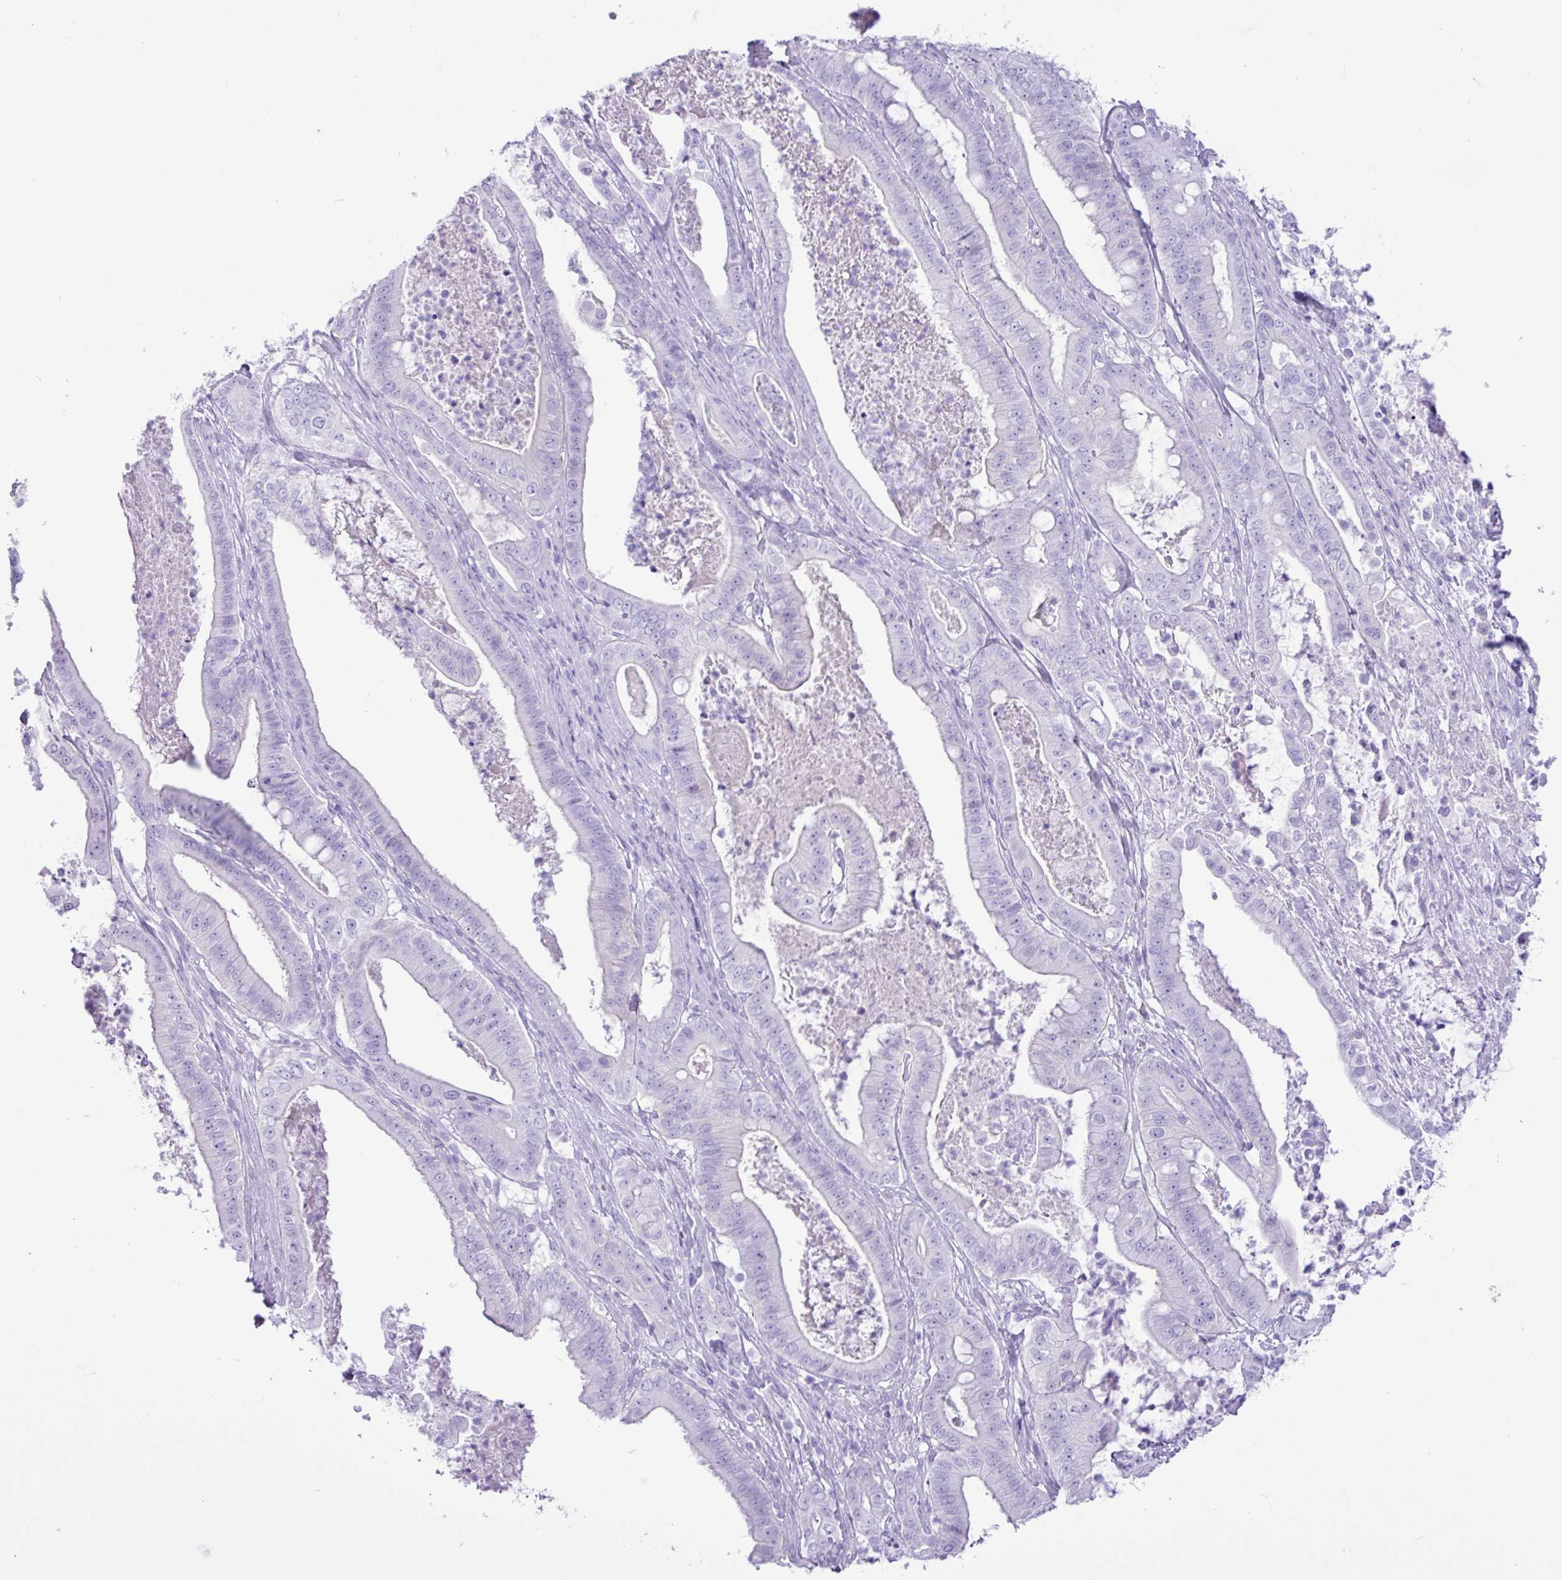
{"staining": {"intensity": "negative", "quantity": "none", "location": "none"}, "tissue": "pancreatic cancer", "cell_type": "Tumor cells", "image_type": "cancer", "snomed": [{"axis": "morphology", "description": "Adenocarcinoma, NOS"}, {"axis": "topography", "description": "Pancreas"}], "caption": "A photomicrograph of human pancreatic cancer is negative for staining in tumor cells.", "gene": "CKMT2", "patient": {"sex": "male", "age": 71}}